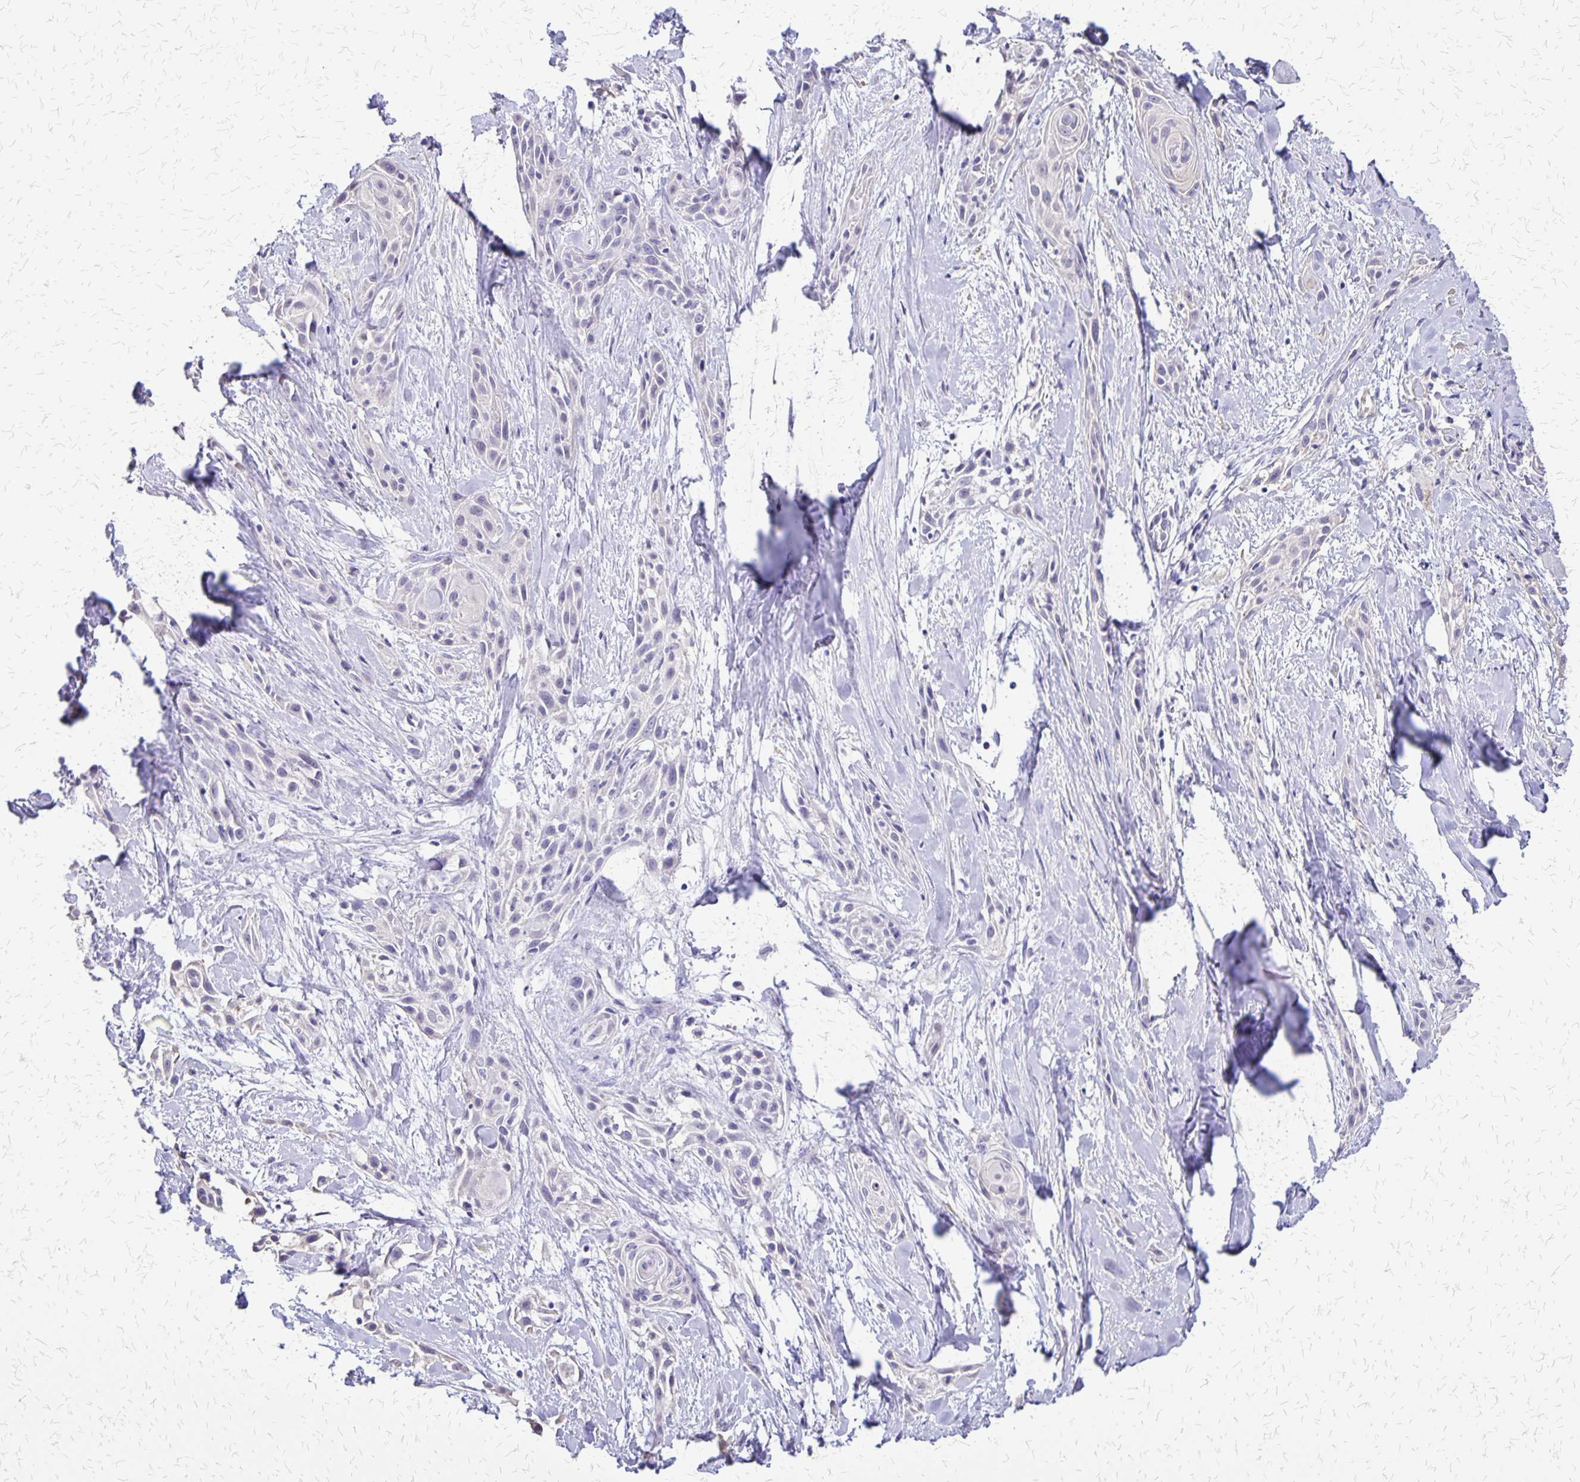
{"staining": {"intensity": "negative", "quantity": "none", "location": "none"}, "tissue": "skin cancer", "cell_type": "Tumor cells", "image_type": "cancer", "snomed": [{"axis": "morphology", "description": "Squamous cell carcinoma, NOS"}, {"axis": "topography", "description": "Skin"}, {"axis": "topography", "description": "Anal"}], "caption": "IHC of skin squamous cell carcinoma exhibits no positivity in tumor cells. (DAB IHC with hematoxylin counter stain).", "gene": "SI", "patient": {"sex": "male", "age": 64}}